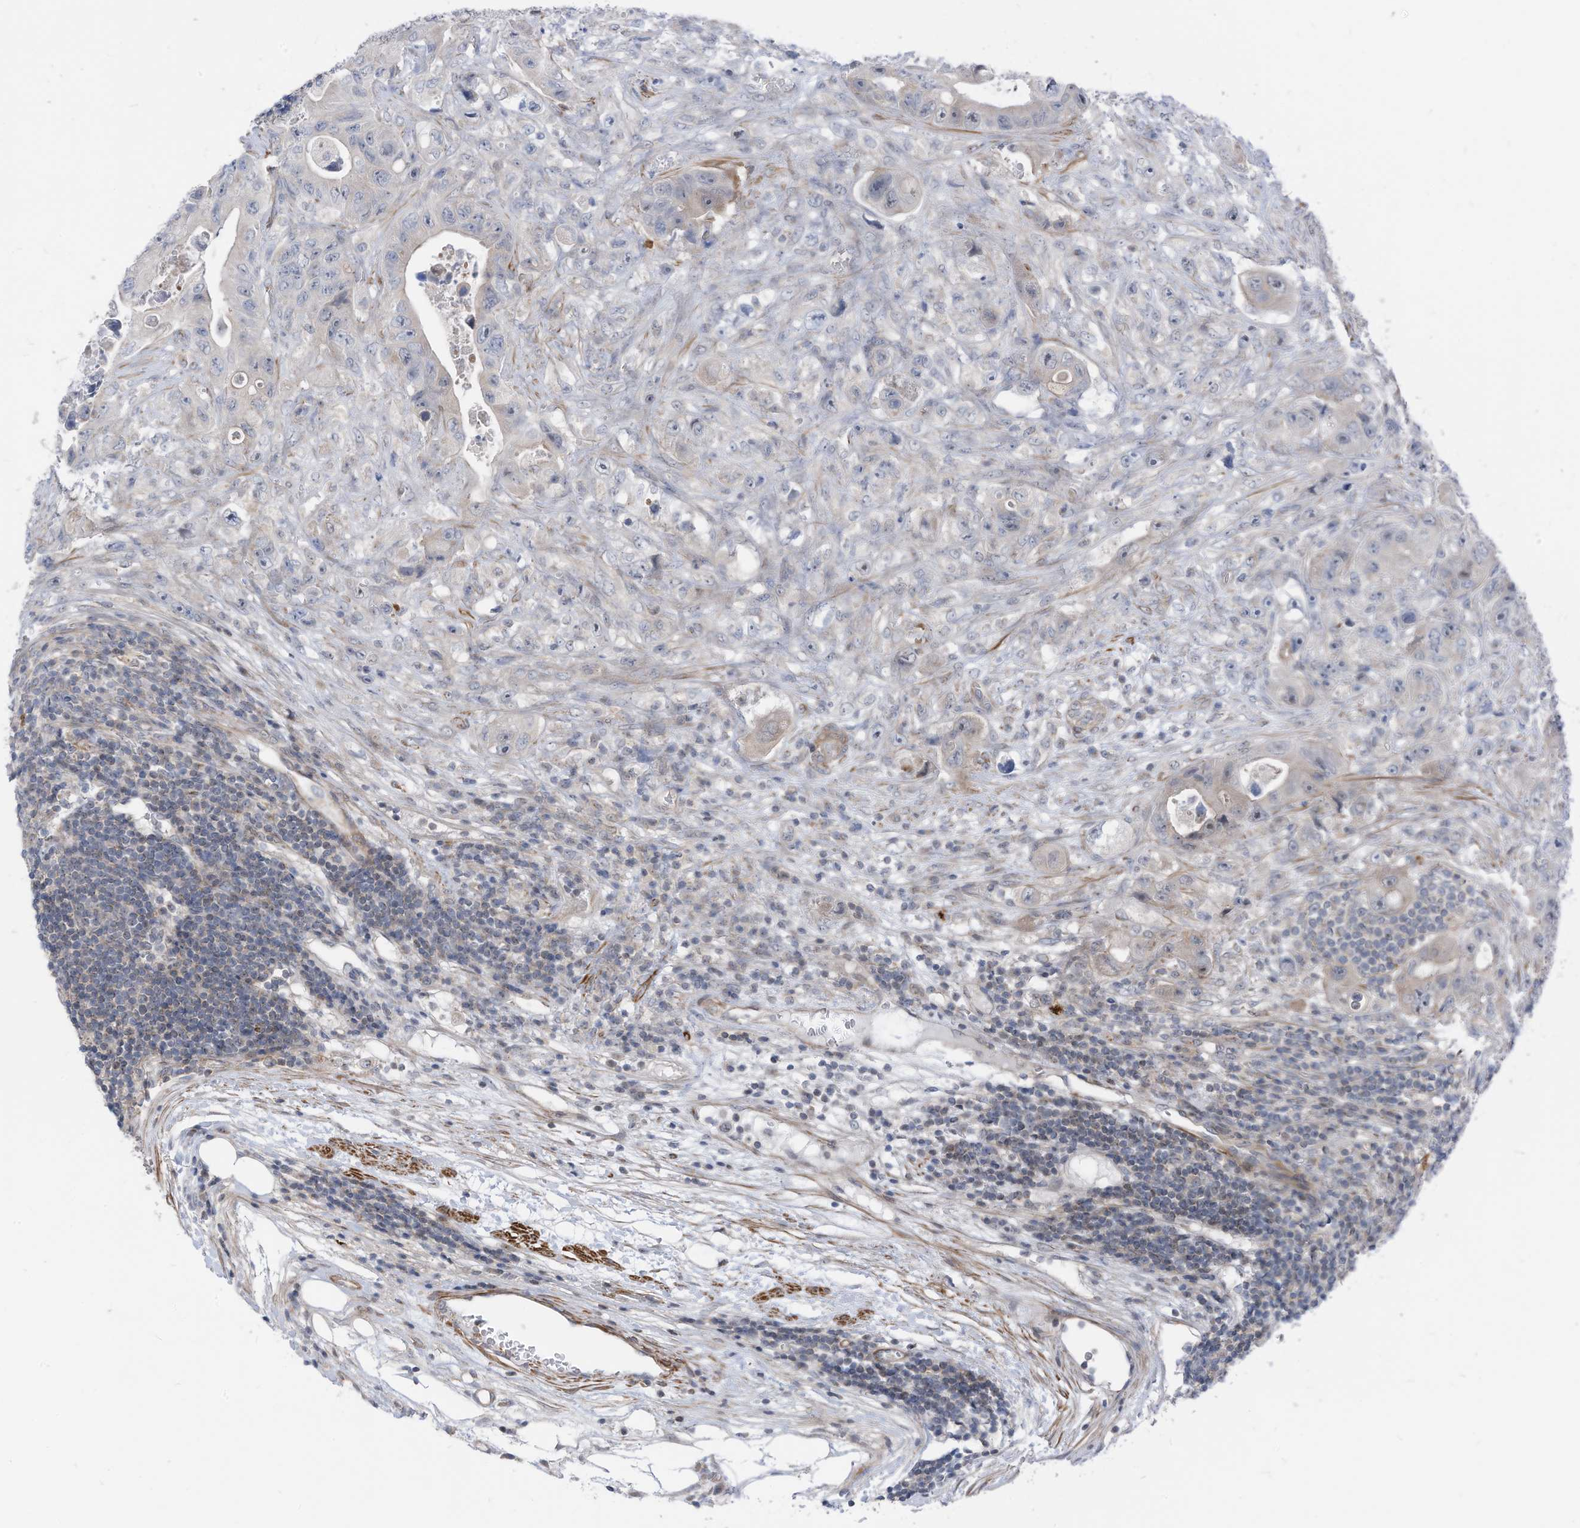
{"staining": {"intensity": "negative", "quantity": "none", "location": "none"}, "tissue": "colorectal cancer", "cell_type": "Tumor cells", "image_type": "cancer", "snomed": [{"axis": "morphology", "description": "Adenocarcinoma, NOS"}, {"axis": "topography", "description": "Colon"}], "caption": "The image demonstrates no staining of tumor cells in colorectal adenocarcinoma.", "gene": "GPATCH3", "patient": {"sex": "female", "age": 46}}